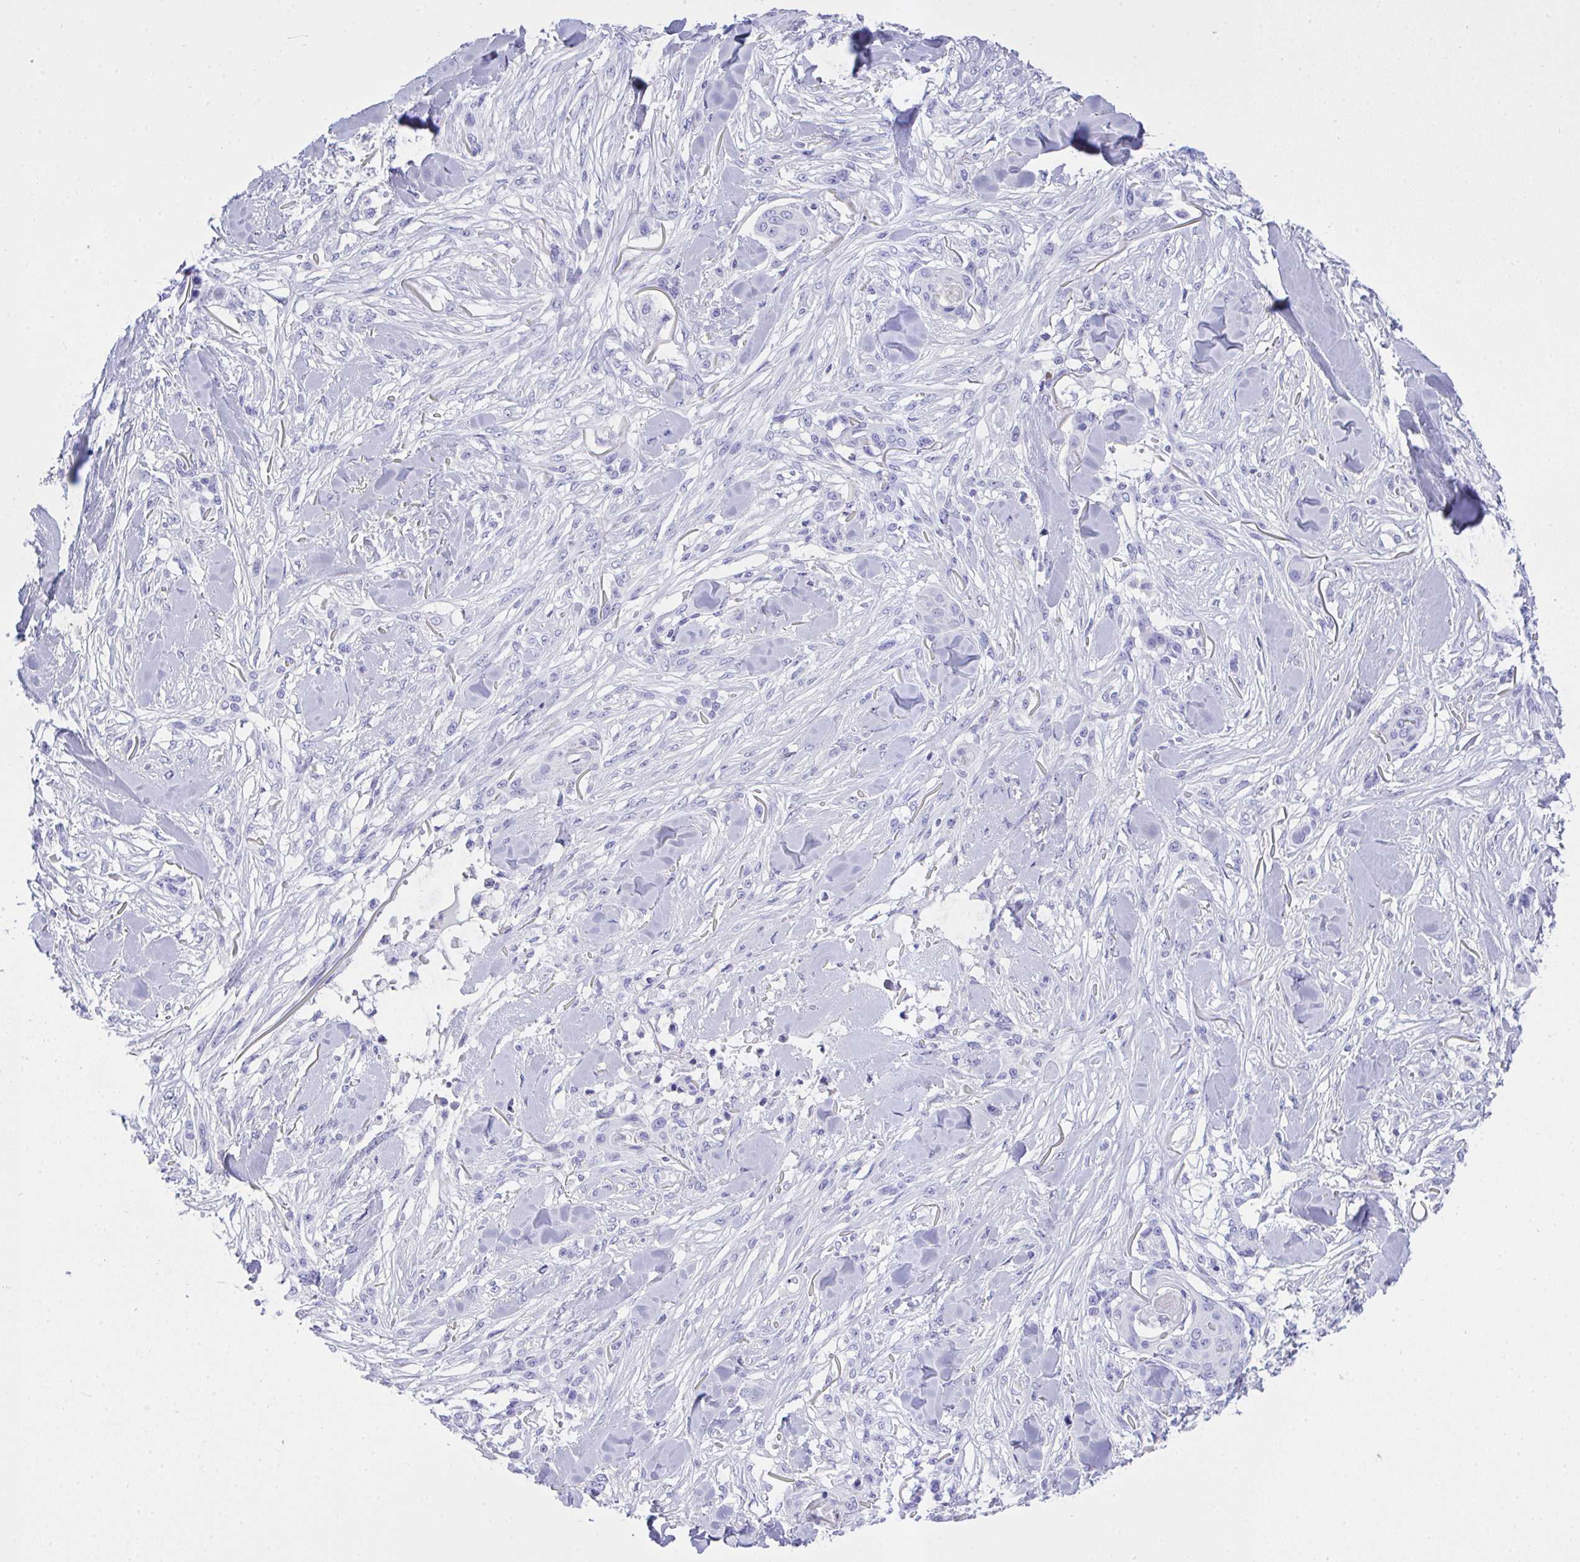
{"staining": {"intensity": "negative", "quantity": "none", "location": "none"}, "tissue": "skin cancer", "cell_type": "Tumor cells", "image_type": "cancer", "snomed": [{"axis": "morphology", "description": "Squamous cell carcinoma, NOS"}, {"axis": "topography", "description": "Skin"}], "caption": "Skin cancer (squamous cell carcinoma) stained for a protein using immunohistochemistry demonstrates no positivity tumor cells.", "gene": "AKR1D1", "patient": {"sex": "female", "age": 59}}